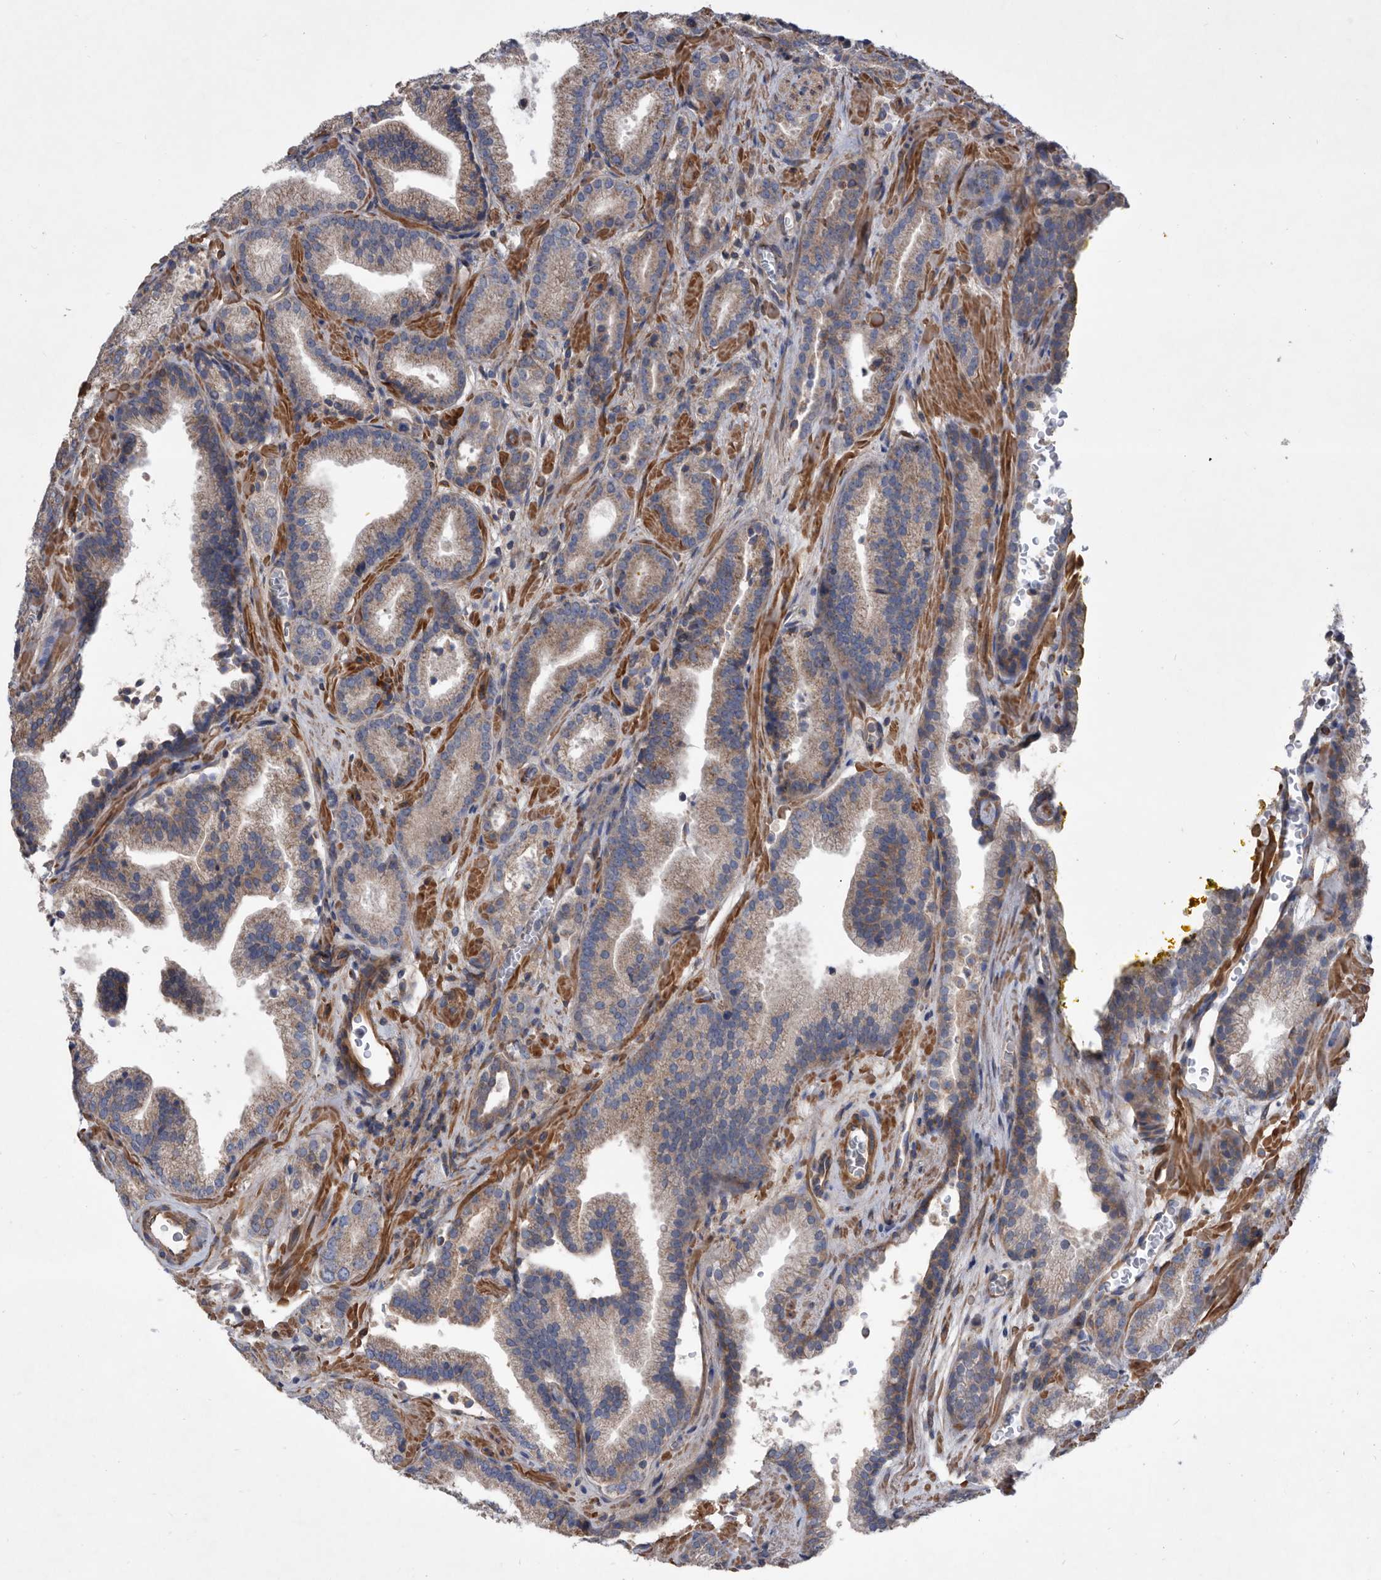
{"staining": {"intensity": "moderate", "quantity": "25%-75%", "location": "cytoplasmic/membranous"}, "tissue": "prostate cancer", "cell_type": "Tumor cells", "image_type": "cancer", "snomed": [{"axis": "morphology", "description": "Adenocarcinoma, Low grade"}, {"axis": "topography", "description": "Prostate"}], "caption": "Prostate cancer (low-grade adenocarcinoma) stained with DAB (3,3'-diaminobenzidine) IHC shows medium levels of moderate cytoplasmic/membranous expression in approximately 25%-75% of tumor cells.", "gene": "ATP13A3", "patient": {"sex": "male", "age": 62}}